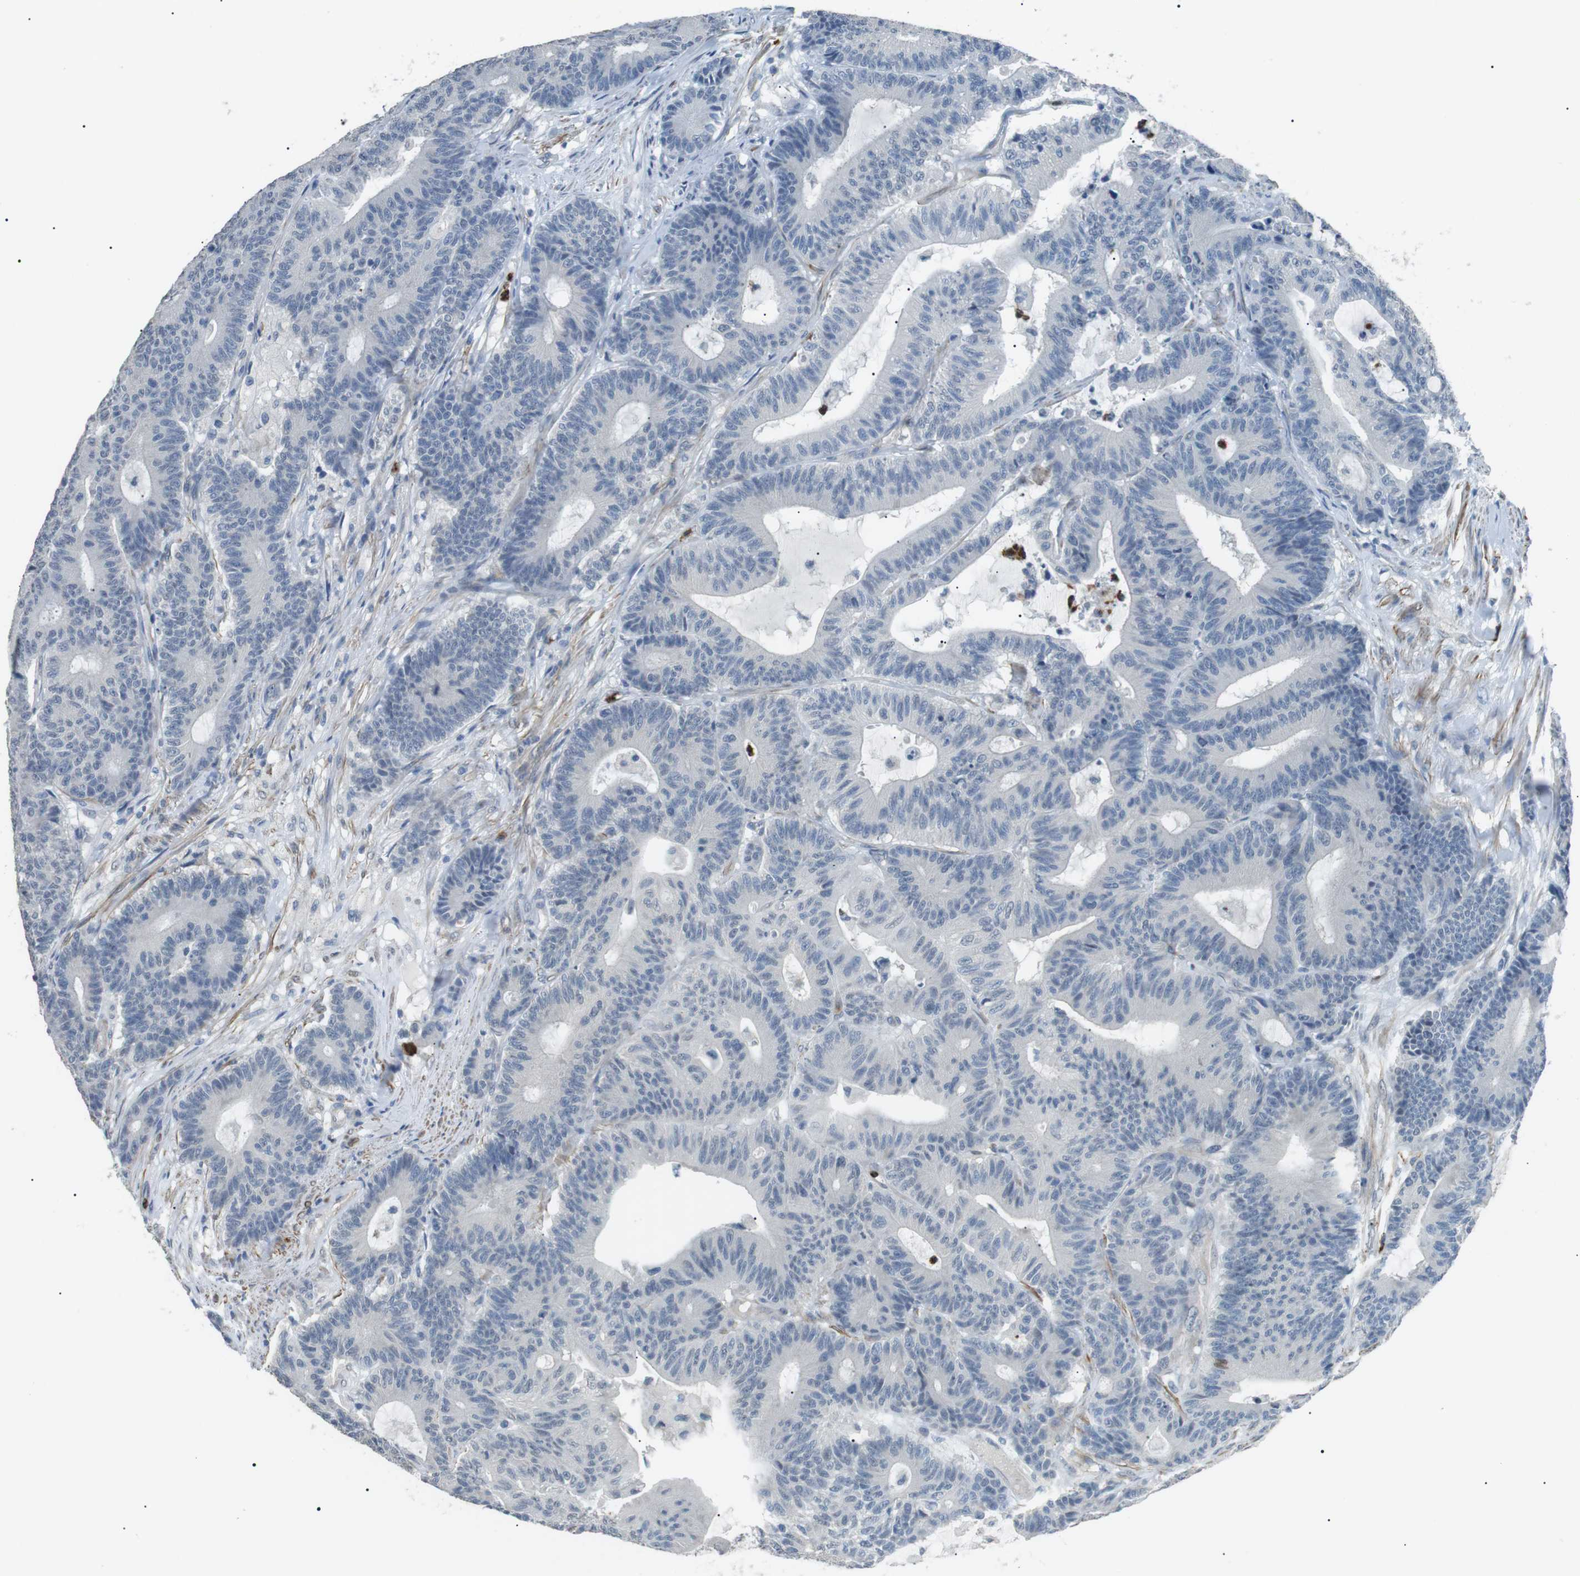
{"staining": {"intensity": "negative", "quantity": "none", "location": "none"}, "tissue": "colorectal cancer", "cell_type": "Tumor cells", "image_type": "cancer", "snomed": [{"axis": "morphology", "description": "Adenocarcinoma, NOS"}, {"axis": "topography", "description": "Colon"}], "caption": "This image is of colorectal cancer stained with immunohistochemistry to label a protein in brown with the nuclei are counter-stained blue. There is no staining in tumor cells.", "gene": "GZMM", "patient": {"sex": "female", "age": 84}}